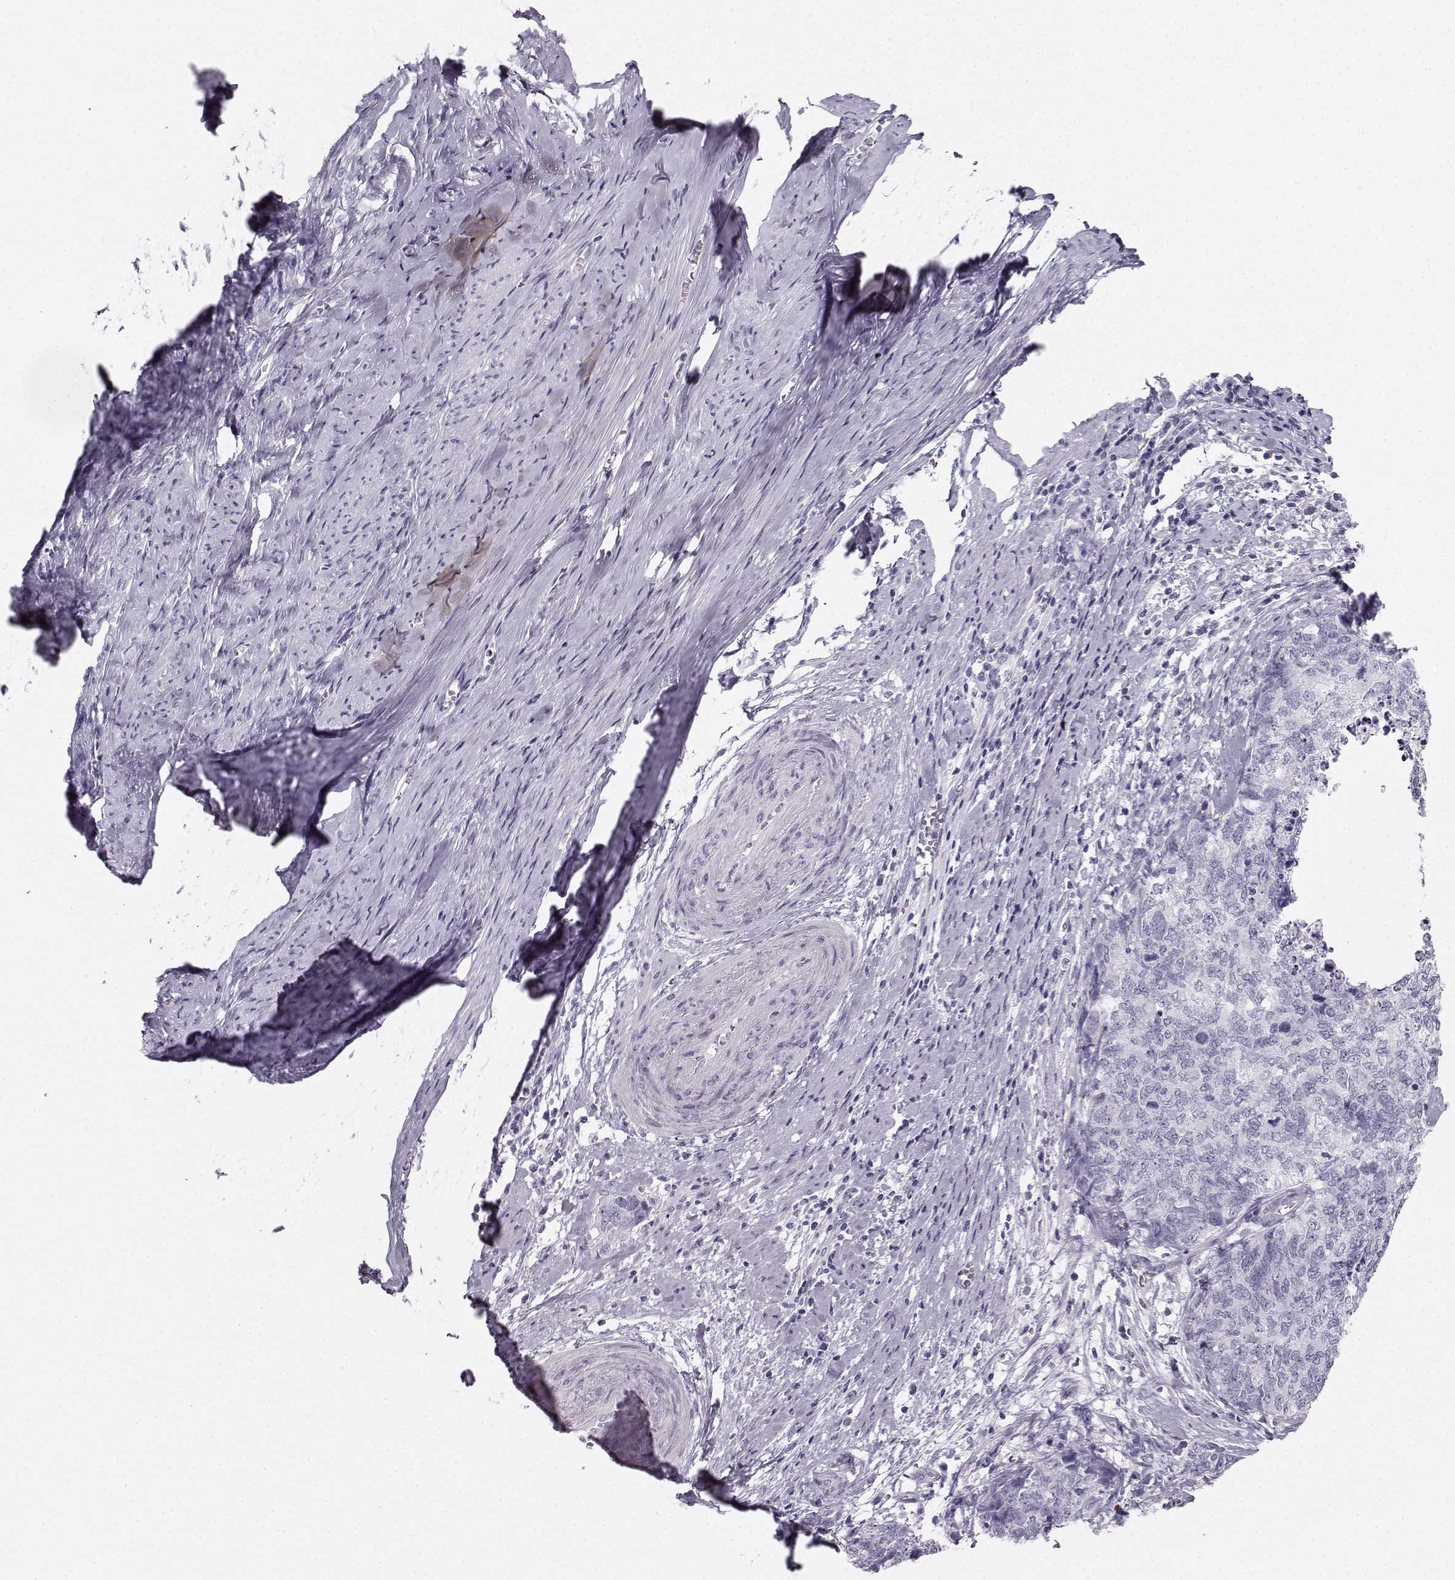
{"staining": {"intensity": "negative", "quantity": "none", "location": "none"}, "tissue": "cervical cancer", "cell_type": "Tumor cells", "image_type": "cancer", "snomed": [{"axis": "morphology", "description": "Squamous cell carcinoma, NOS"}, {"axis": "topography", "description": "Cervix"}], "caption": "Micrograph shows no significant protein staining in tumor cells of cervical cancer.", "gene": "CASR", "patient": {"sex": "female", "age": 63}}